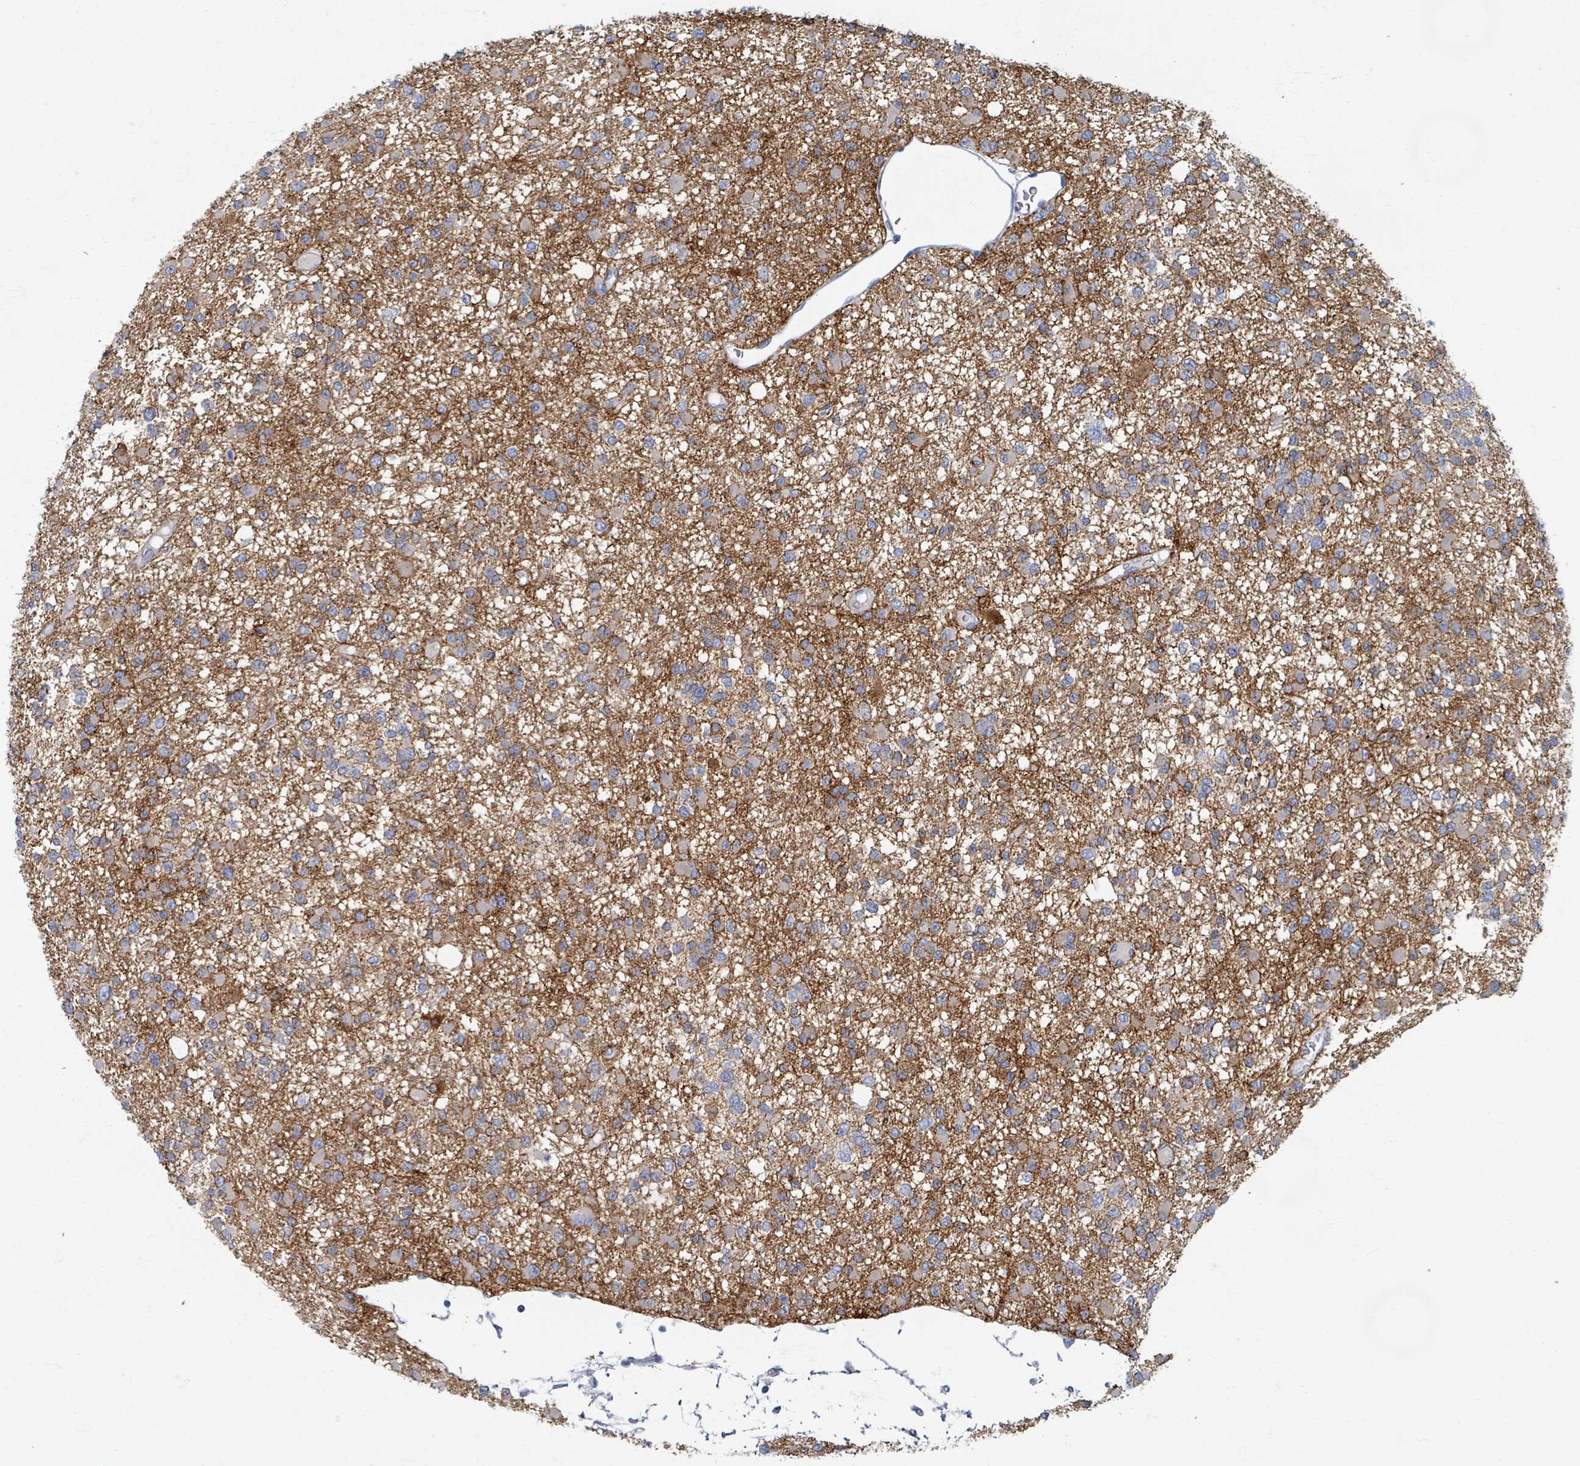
{"staining": {"intensity": "weak", "quantity": "<25%", "location": "cytoplasmic/membranous"}, "tissue": "glioma", "cell_type": "Tumor cells", "image_type": "cancer", "snomed": [{"axis": "morphology", "description": "Glioma, malignant, Low grade"}, {"axis": "topography", "description": "Brain"}], "caption": "Immunohistochemistry of human glioma exhibits no staining in tumor cells.", "gene": "TAS2R1", "patient": {"sex": "female", "age": 22}}